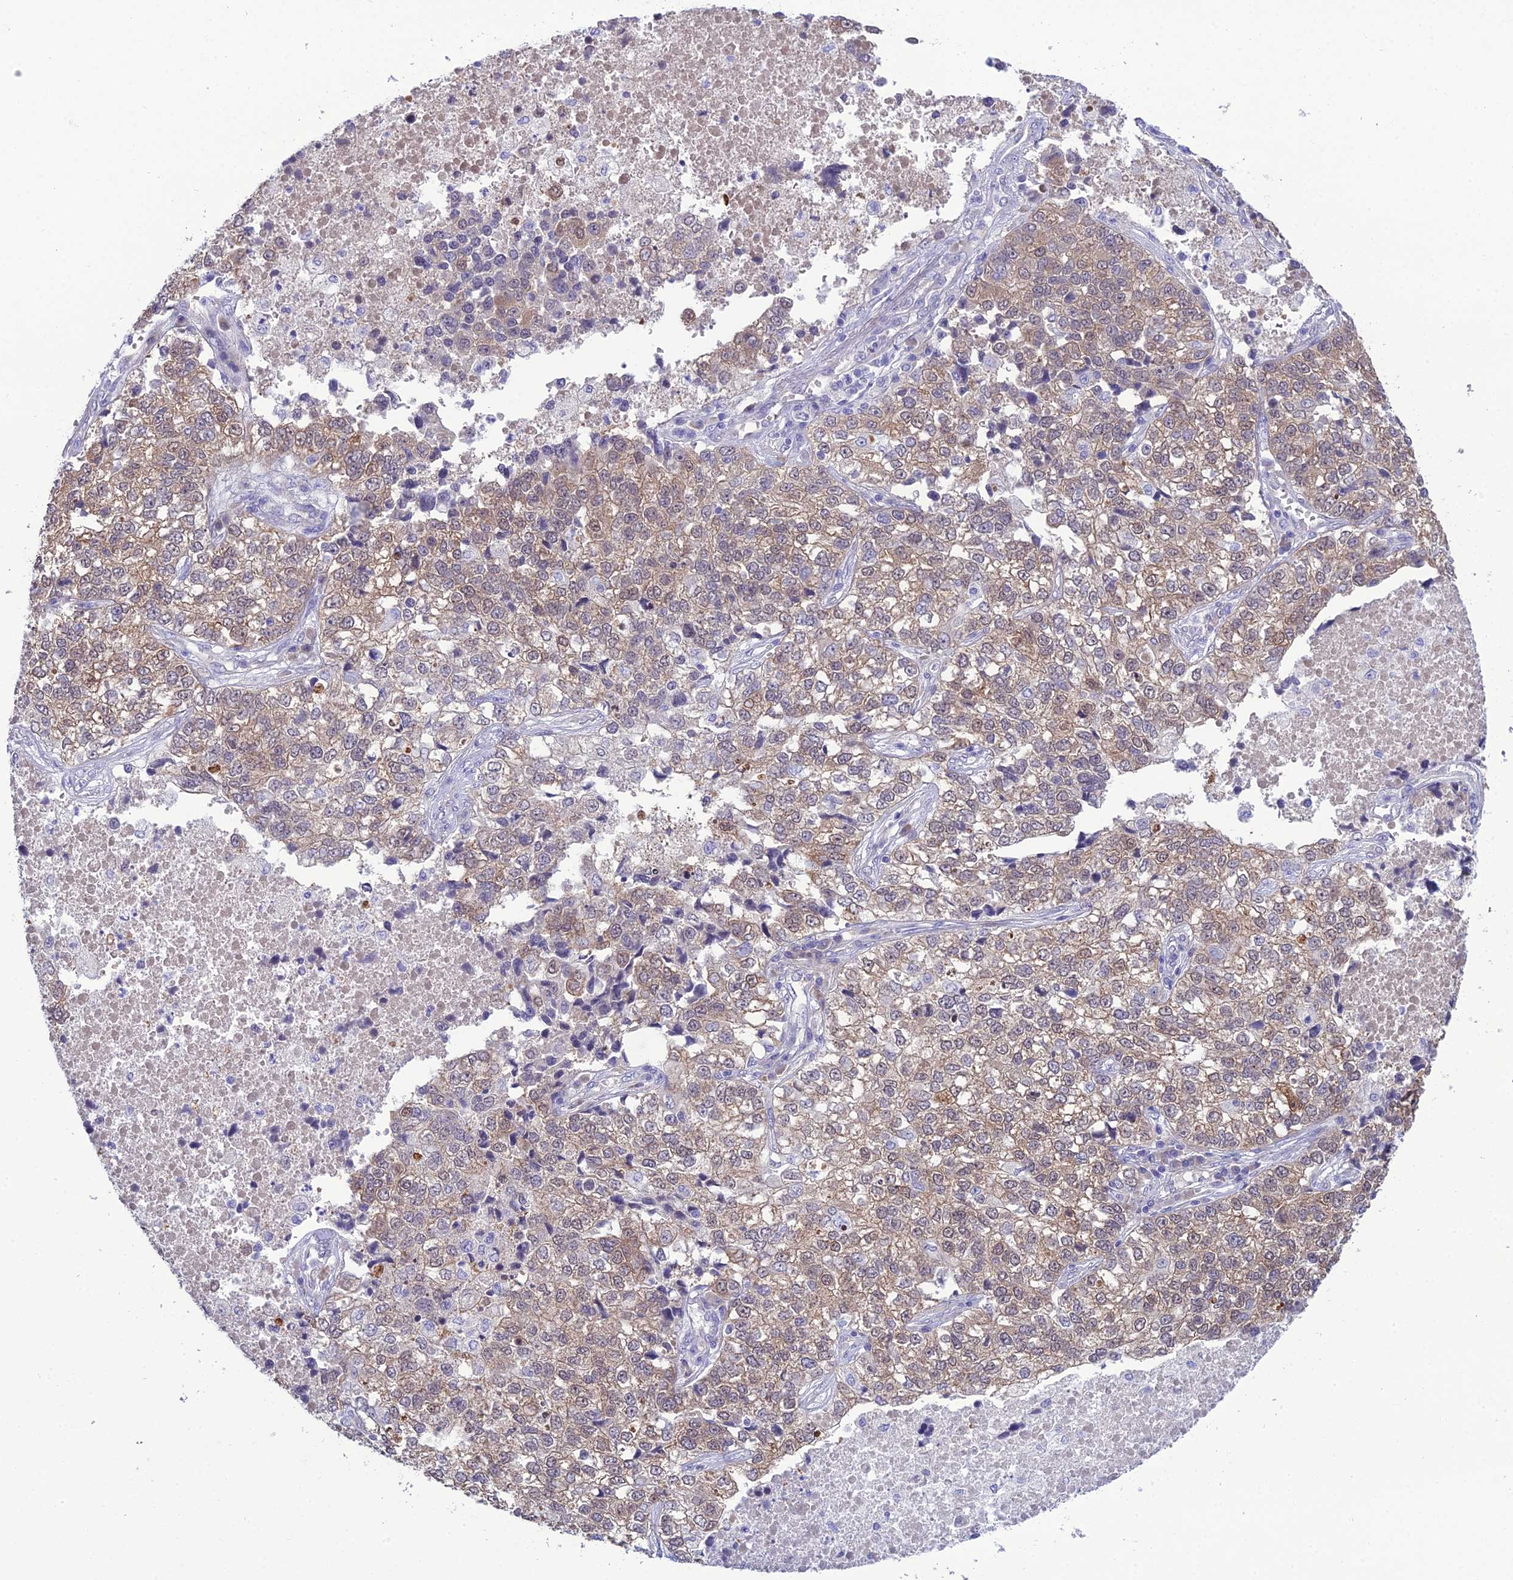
{"staining": {"intensity": "weak", "quantity": ">75%", "location": "cytoplasmic/membranous"}, "tissue": "lung cancer", "cell_type": "Tumor cells", "image_type": "cancer", "snomed": [{"axis": "morphology", "description": "Adenocarcinoma, NOS"}, {"axis": "topography", "description": "Lung"}], "caption": "Lung adenocarcinoma stained with immunohistochemistry (IHC) exhibits weak cytoplasmic/membranous positivity in about >75% of tumor cells.", "gene": "GNPNAT1", "patient": {"sex": "male", "age": 49}}